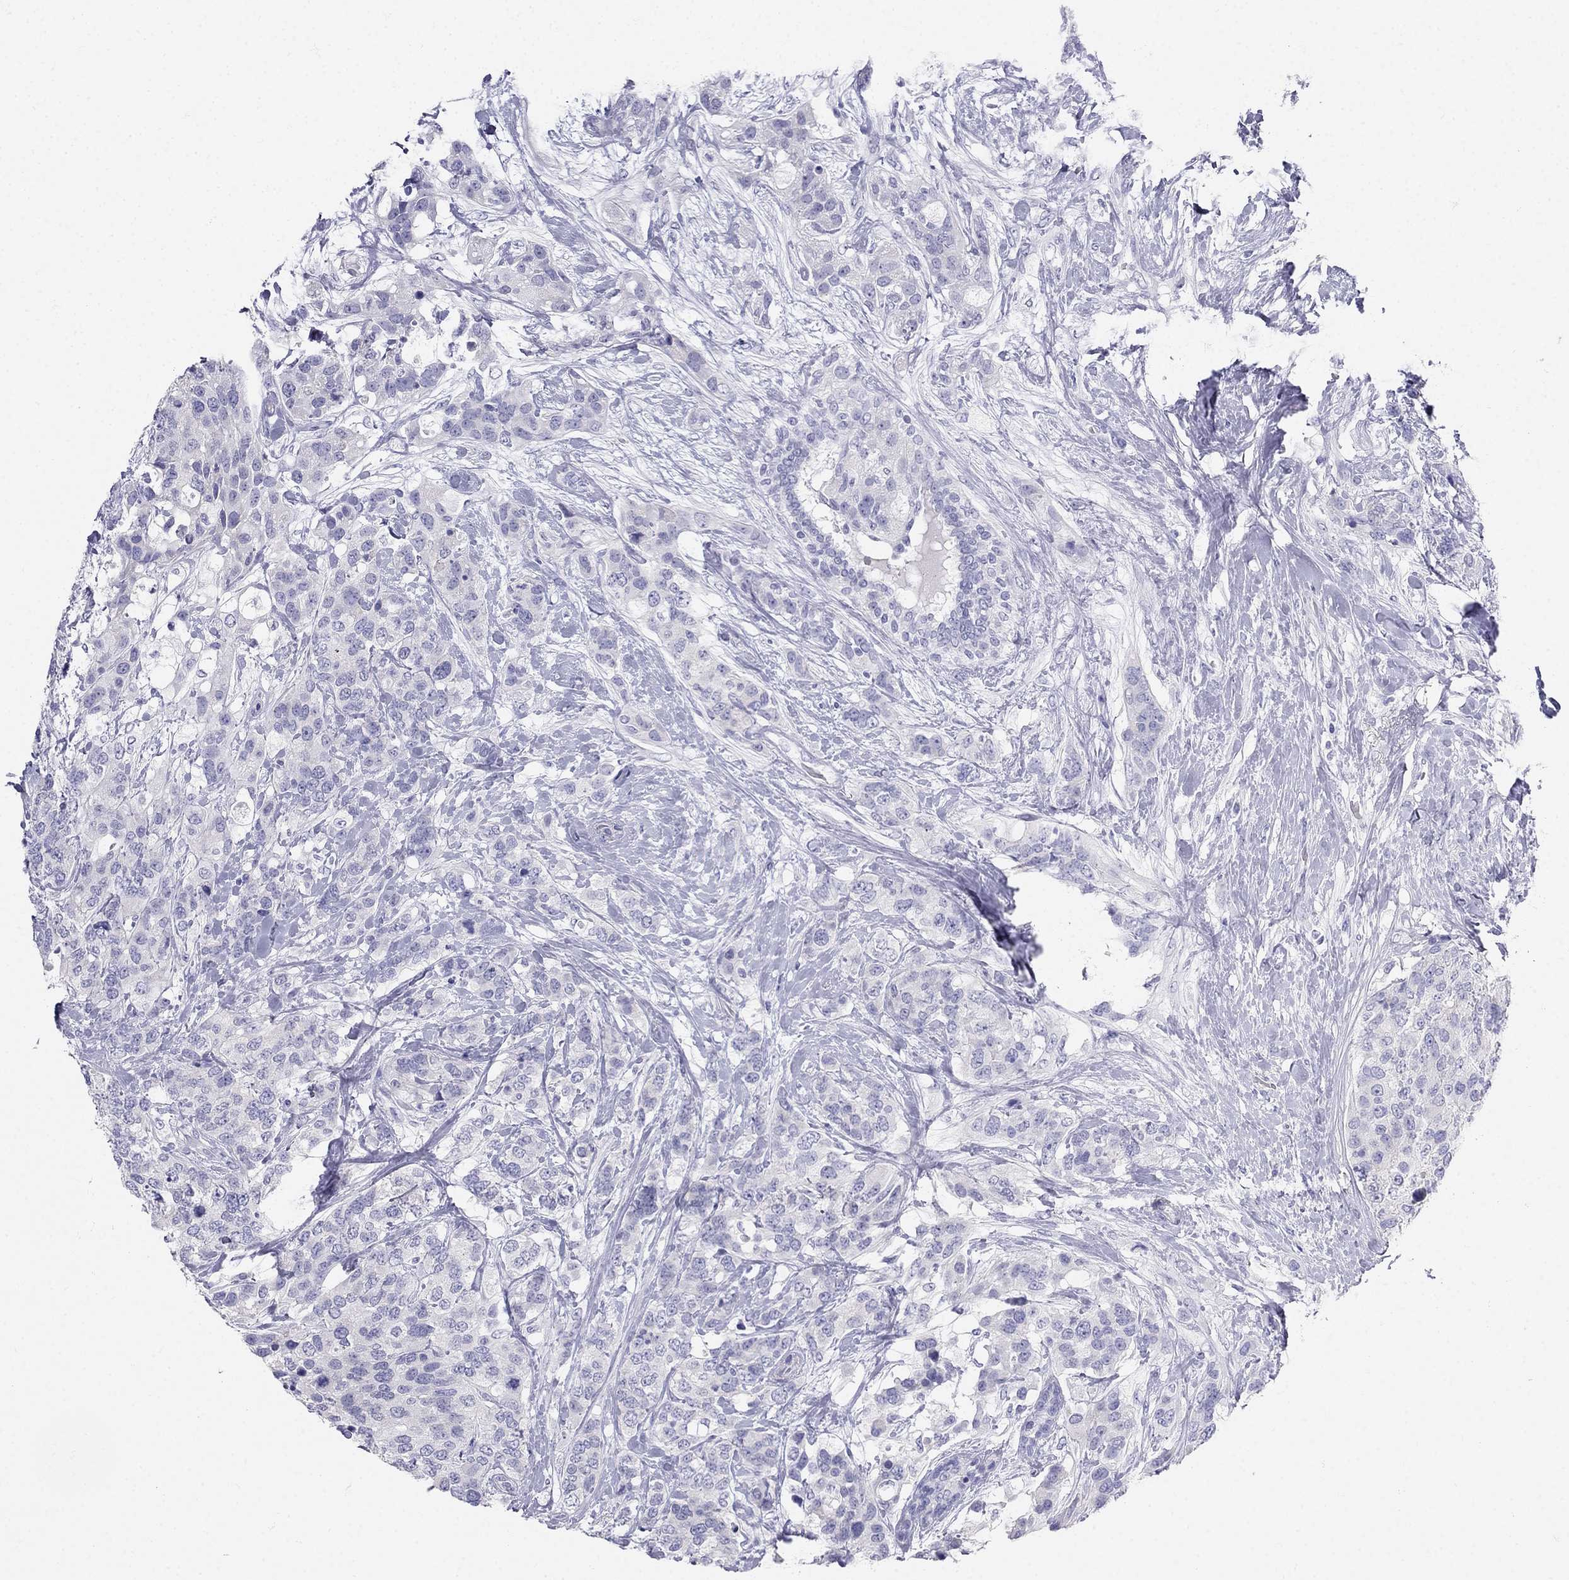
{"staining": {"intensity": "negative", "quantity": "none", "location": "none"}, "tissue": "breast cancer", "cell_type": "Tumor cells", "image_type": "cancer", "snomed": [{"axis": "morphology", "description": "Lobular carcinoma"}, {"axis": "topography", "description": "Breast"}], "caption": "Tumor cells are negative for protein expression in human breast cancer (lobular carcinoma).", "gene": "RFLNA", "patient": {"sex": "female", "age": 59}}